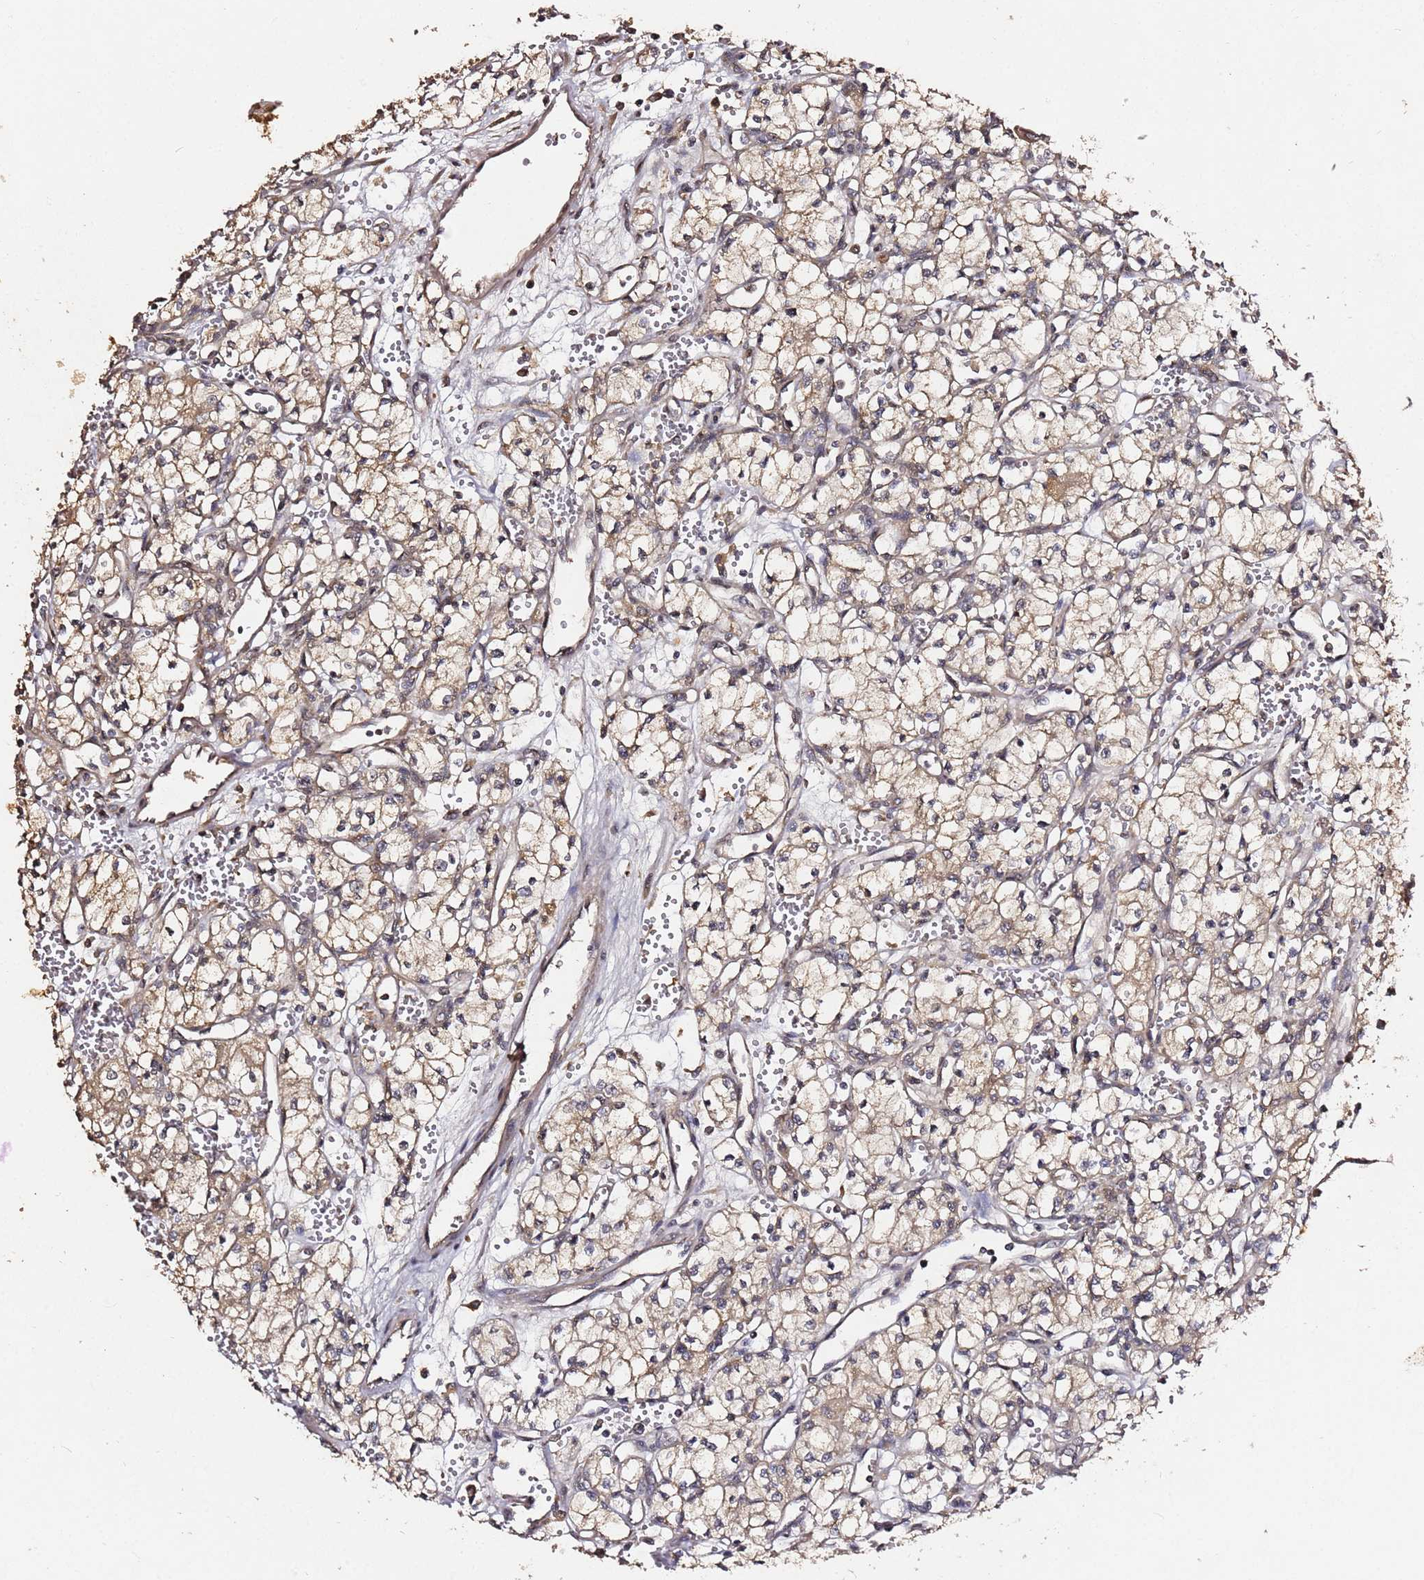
{"staining": {"intensity": "weak", "quantity": ">75%", "location": "cytoplasmic/membranous"}, "tissue": "renal cancer", "cell_type": "Tumor cells", "image_type": "cancer", "snomed": [{"axis": "morphology", "description": "Adenocarcinoma, NOS"}, {"axis": "topography", "description": "Kidney"}], "caption": "Protein staining by IHC shows weak cytoplasmic/membranous staining in about >75% of tumor cells in renal cancer.", "gene": "C6orf136", "patient": {"sex": "male", "age": 59}}